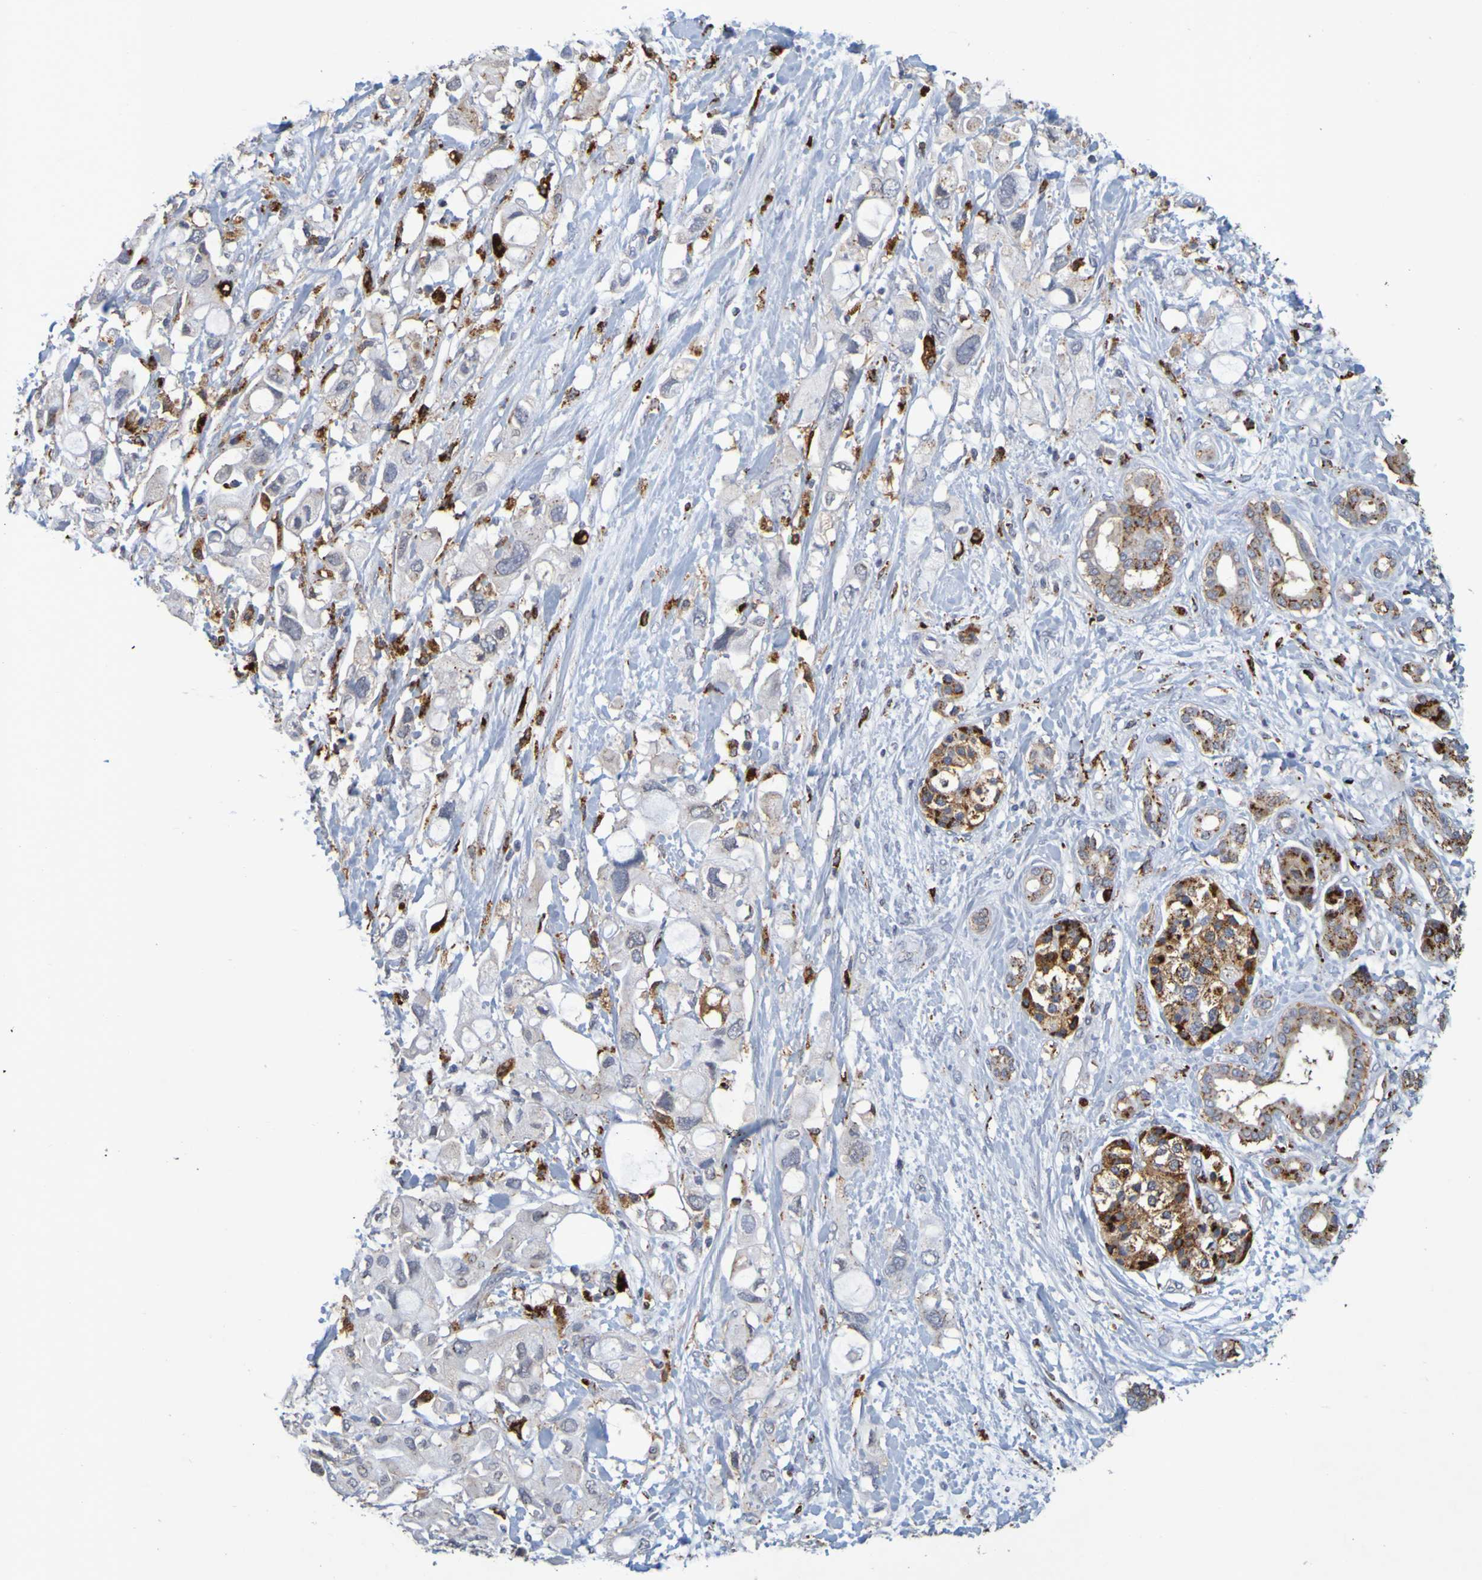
{"staining": {"intensity": "moderate", "quantity": "25%-75%", "location": "cytoplasmic/membranous"}, "tissue": "pancreatic cancer", "cell_type": "Tumor cells", "image_type": "cancer", "snomed": [{"axis": "morphology", "description": "Adenocarcinoma, NOS"}, {"axis": "topography", "description": "Pancreas"}], "caption": "The micrograph displays immunohistochemical staining of adenocarcinoma (pancreatic). There is moderate cytoplasmic/membranous positivity is appreciated in approximately 25%-75% of tumor cells.", "gene": "TPH1", "patient": {"sex": "female", "age": 56}}